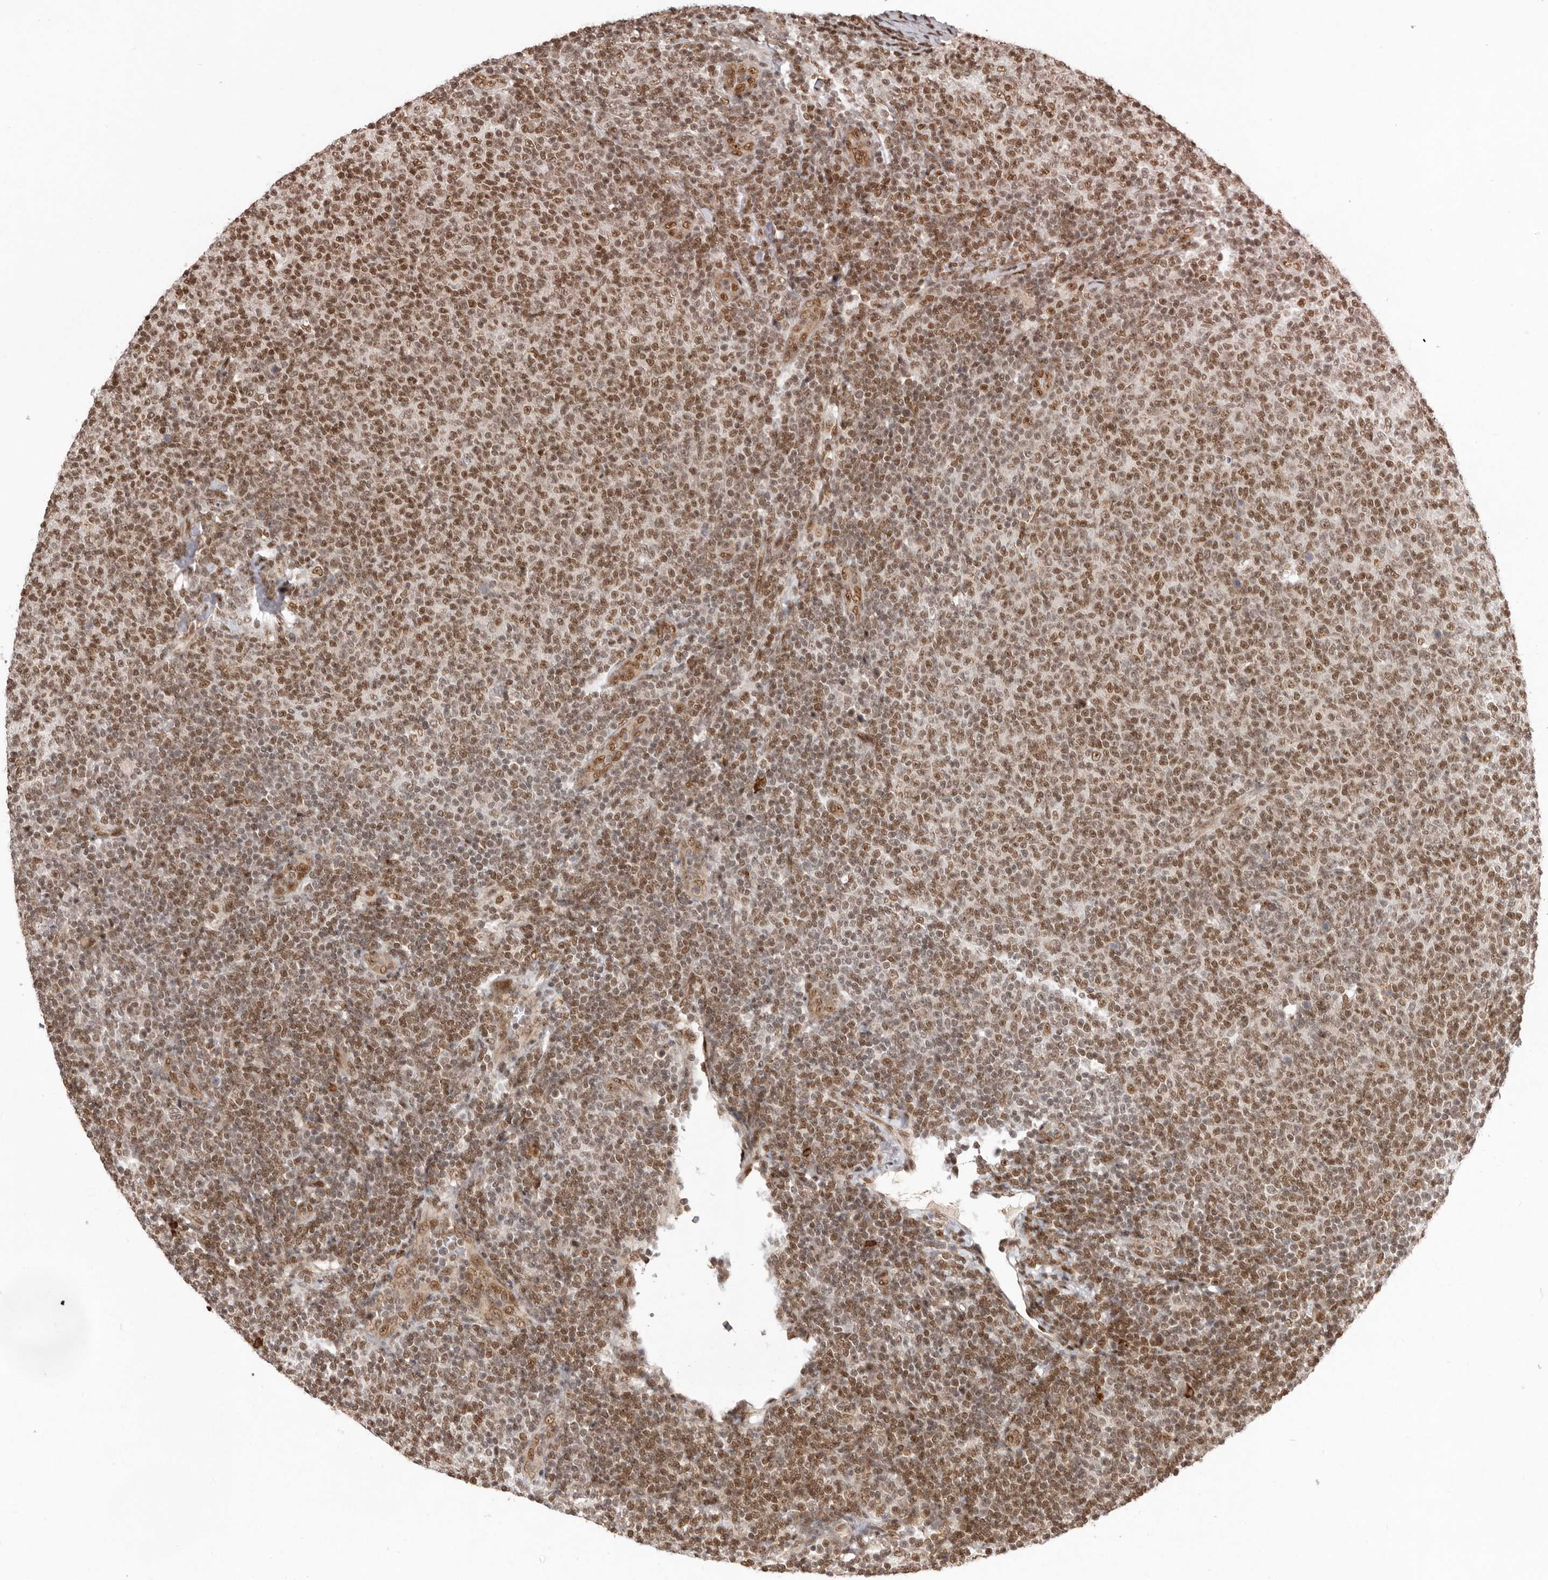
{"staining": {"intensity": "moderate", "quantity": ">75%", "location": "nuclear"}, "tissue": "lymphoma", "cell_type": "Tumor cells", "image_type": "cancer", "snomed": [{"axis": "morphology", "description": "Malignant lymphoma, non-Hodgkin's type, Low grade"}, {"axis": "topography", "description": "Lymph node"}], "caption": "A high-resolution photomicrograph shows IHC staining of low-grade malignant lymphoma, non-Hodgkin's type, which shows moderate nuclear positivity in about >75% of tumor cells.", "gene": "CHTOP", "patient": {"sex": "male", "age": 66}}